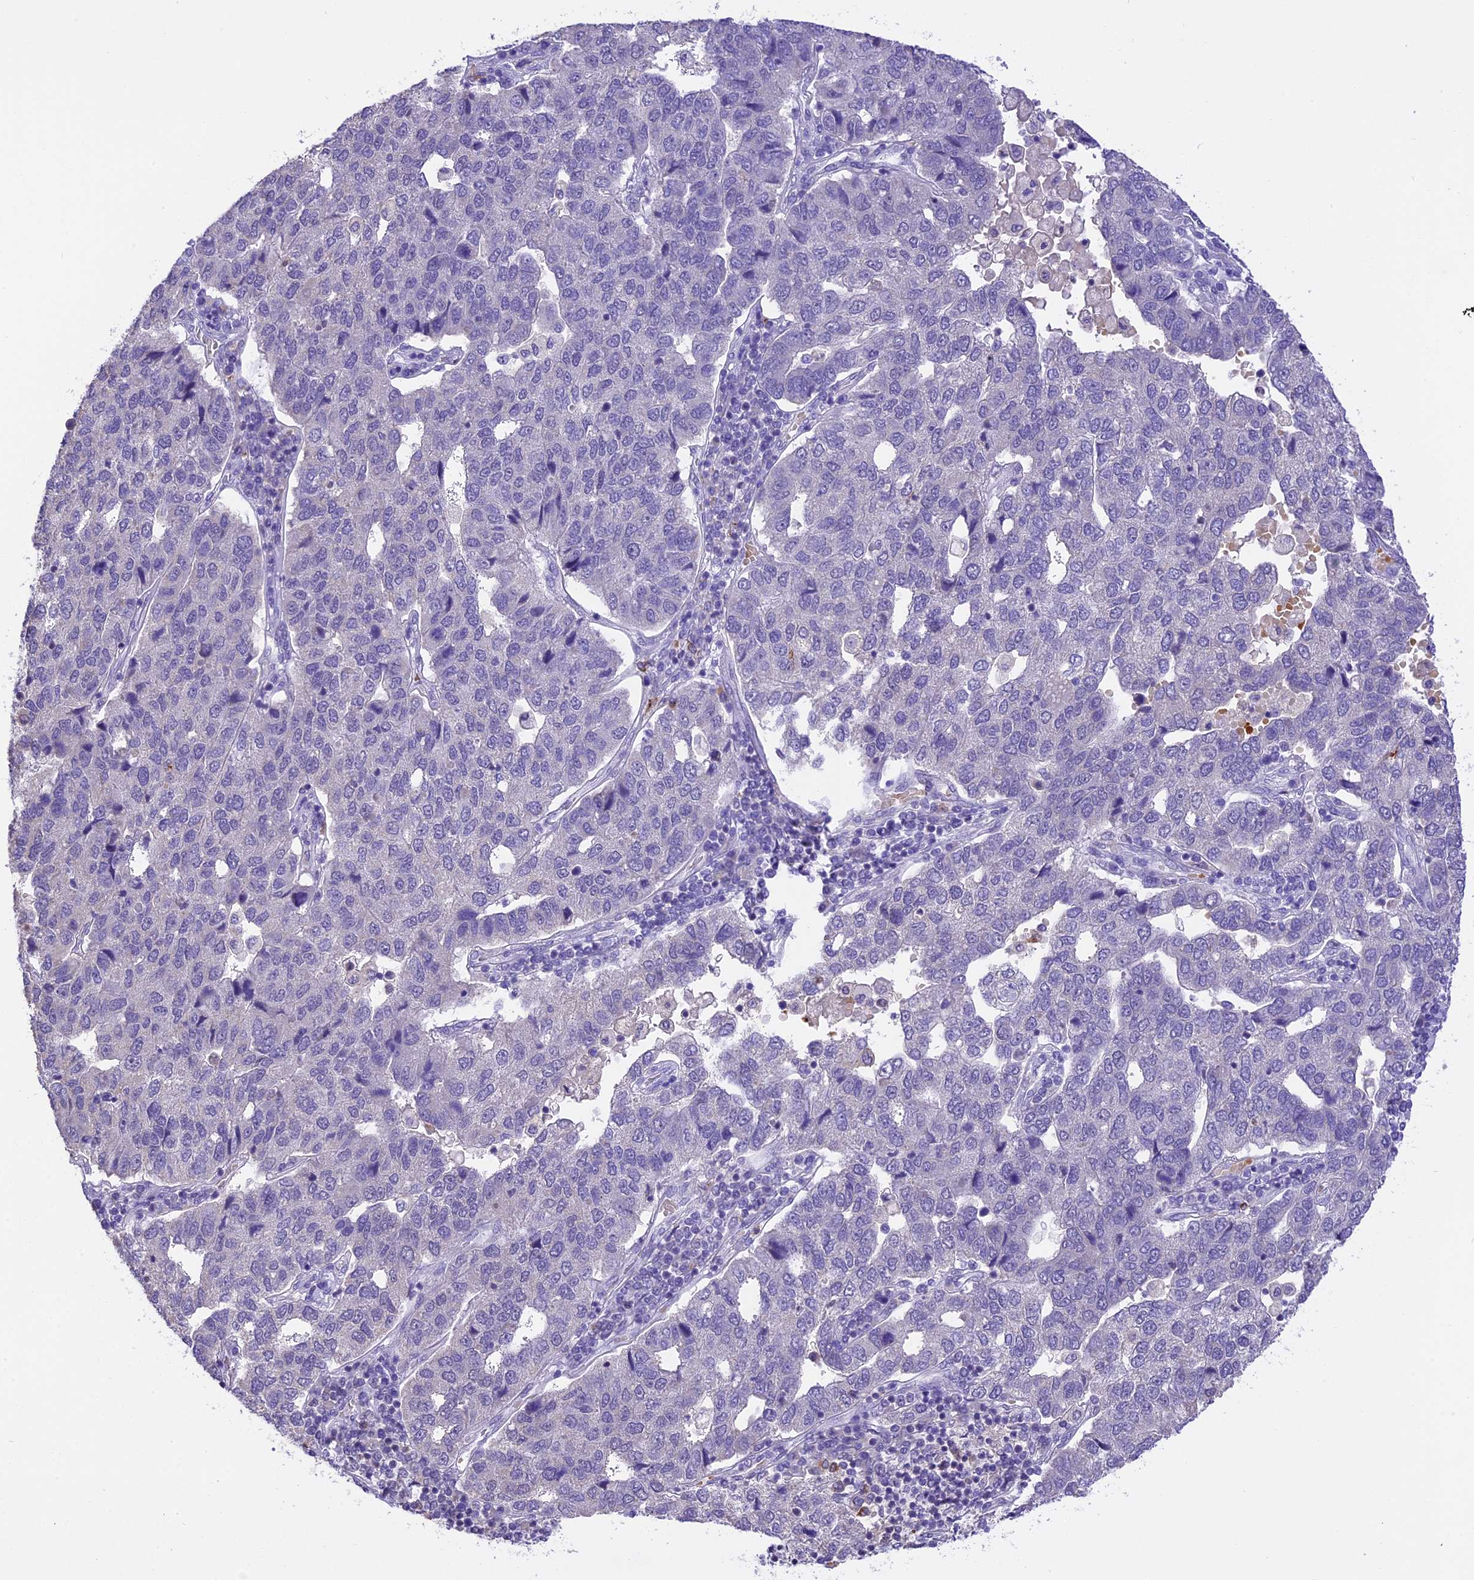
{"staining": {"intensity": "negative", "quantity": "none", "location": "none"}, "tissue": "pancreatic cancer", "cell_type": "Tumor cells", "image_type": "cancer", "snomed": [{"axis": "morphology", "description": "Adenocarcinoma, NOS"}, {"axis": "topography", "description": "Pancreas"}], "caption": "The histopathology image displays no staining of tumor cells in pancreatic cancer (adenocarcinoma).", "gene": "AHSP", "patient": {"sex": "female", "age": 61}}